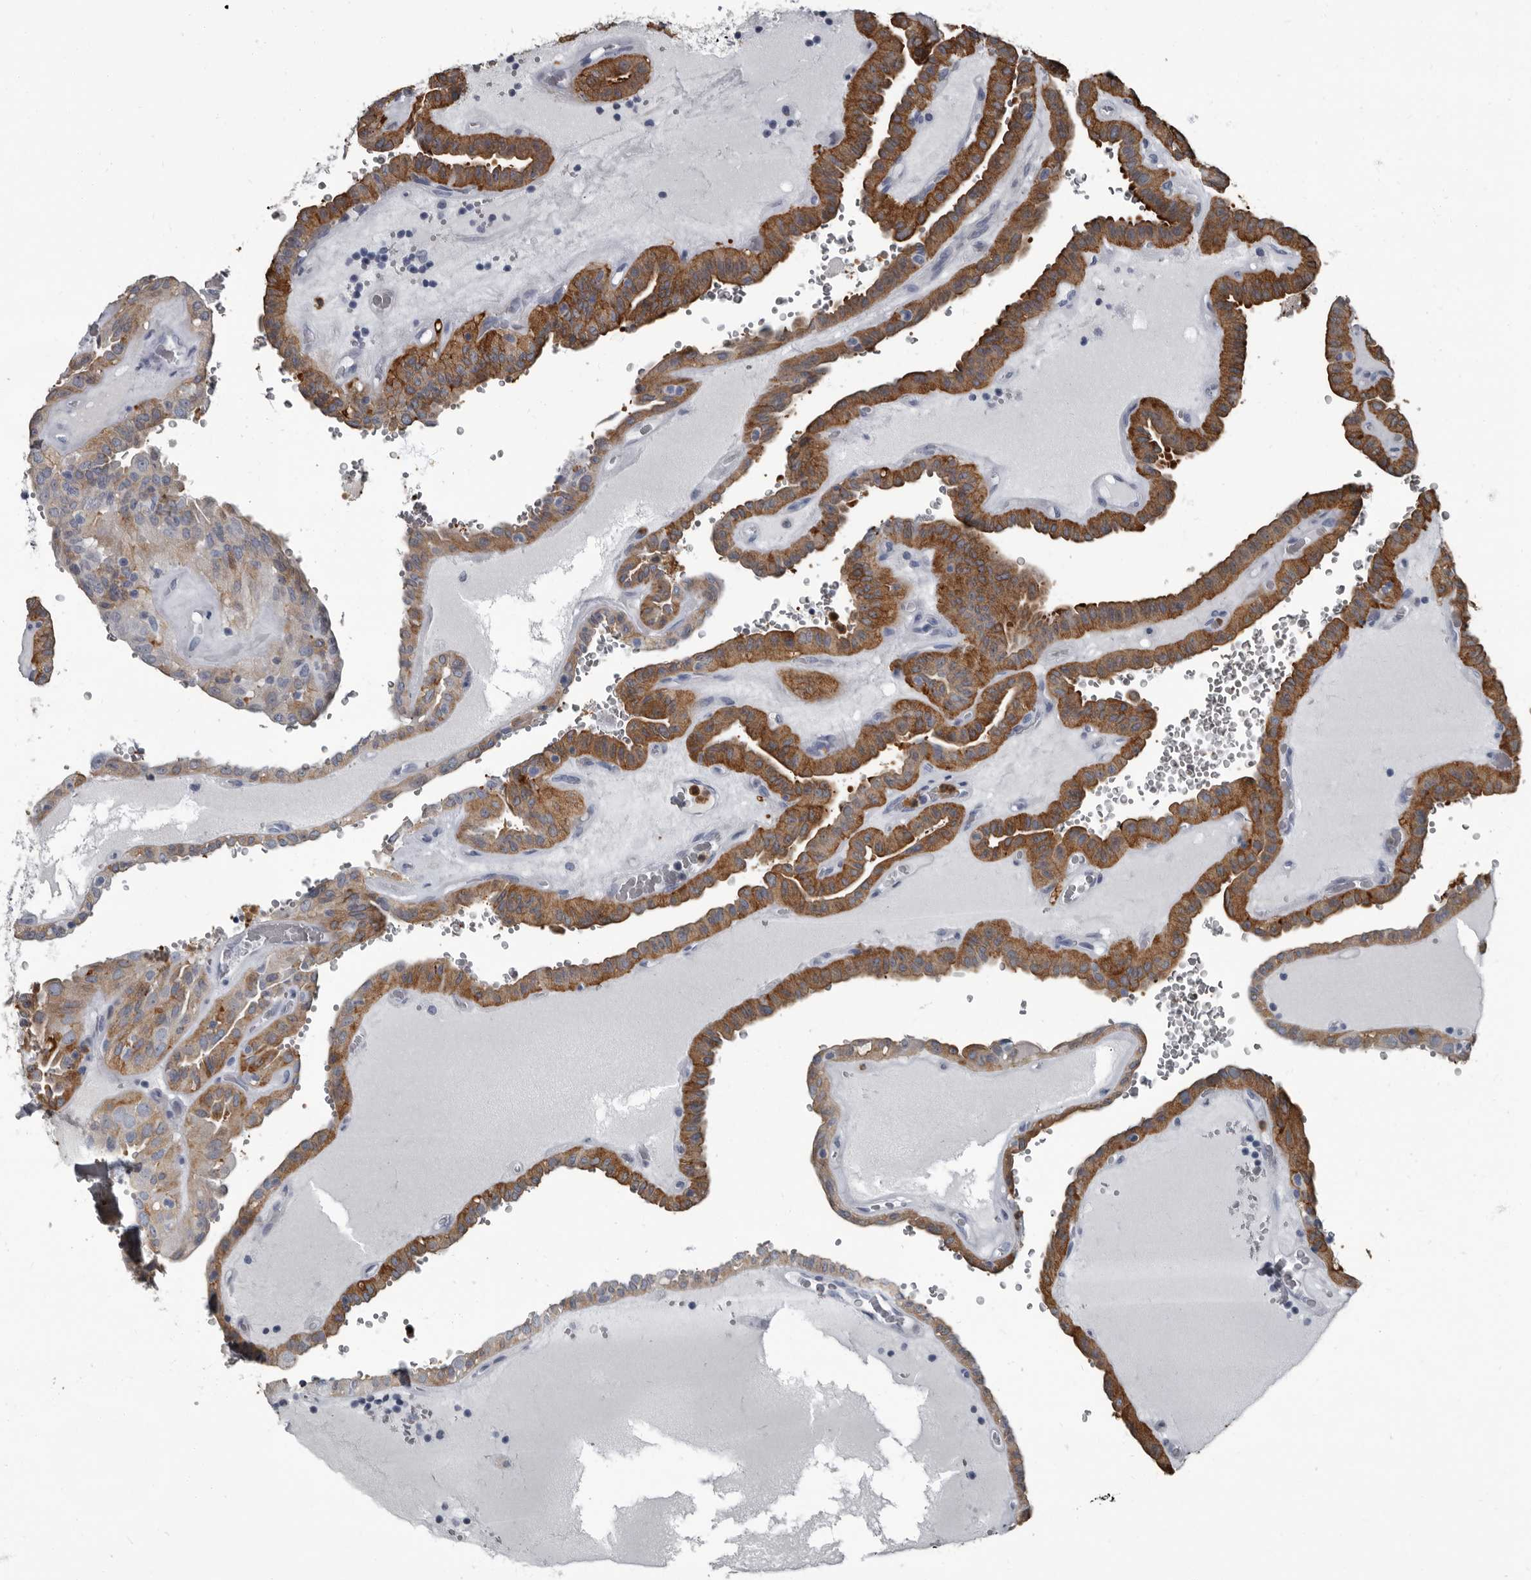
{"staining": {"intensity": "strong", "quantity": ">75%", "location": "cytoplasmic/membranous"}, "tissue": "thyroid cancer", "cell_type": "Tumor cells", "image_type": "cancer", "snomed": [{"axis": "morphology", "description": "Papillary adenocarcinoma, NOS"}, {"axis": "topography", "description": "Thyroid gland"}], "caption": "An immunohistochemistry photomicrograph of tumor tissue is shown. Protein staining in brown shows strong cytoplasmic/membranous positivity in papillary adenocarcinoma (thyroid) within tumor cells. The staining is performed using DAB (3,3'-diaminobenzidine) brown chromogen to label protein expression. The nuclei are counter-stained blue using hematoxylin.", "gene": "TPD52L1", "patient": {"sex": "male", "age": 77}}